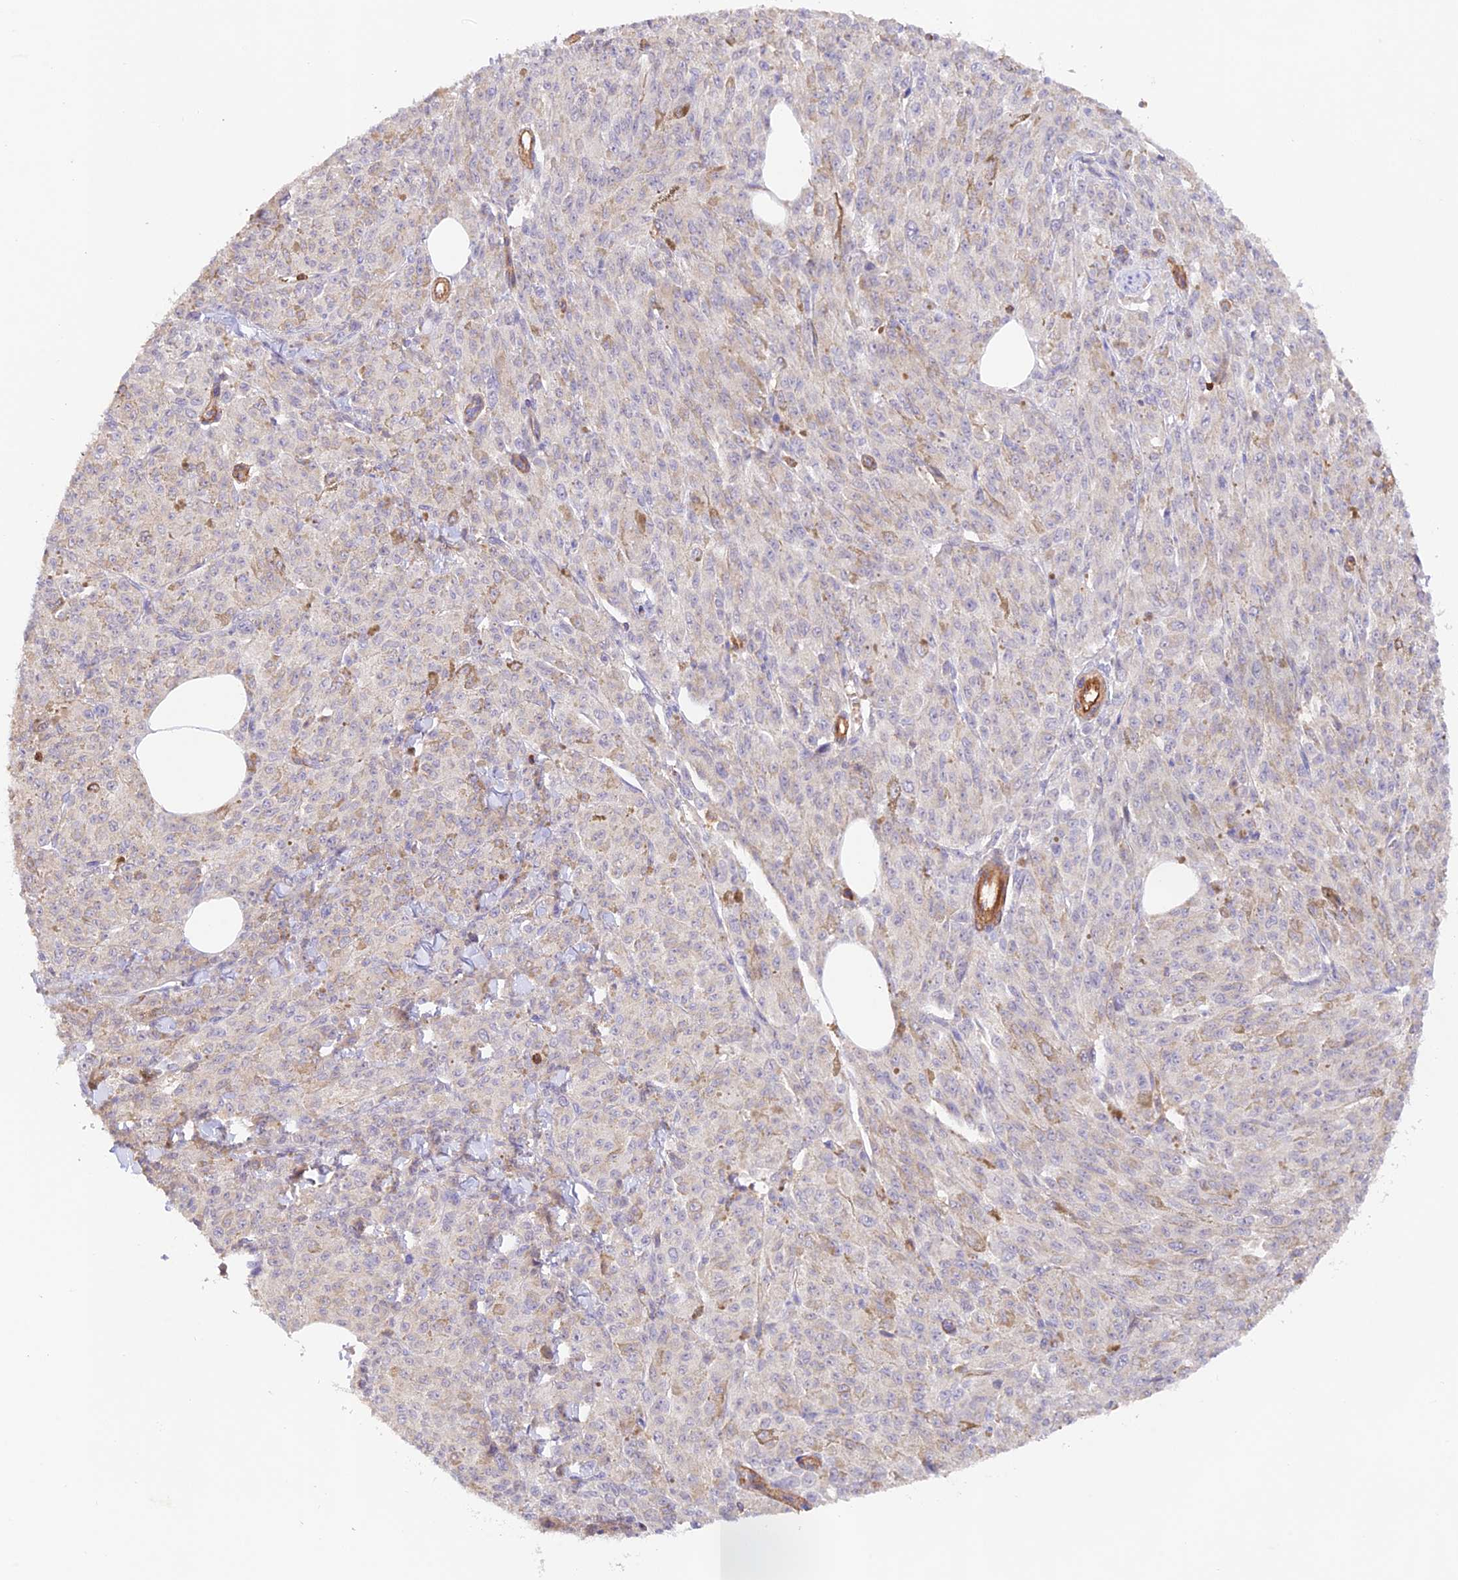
{"staining": {"intensity": "negative", "quantity": "none", "location": "none"}, "tissue": "melanoma", "cell_type": "Tumor cells", "image_type": "cancer", "snomed": [{"axis": "morphology", "description": "Malignant melanoma, NOS"}, {"axis": "topography", "description": "Skin"}], "caption": "There is no significant positivity in tumor cells of melanoma.", "gene": "DENND1C", "patient": {"sex": "female", "age": 52}}